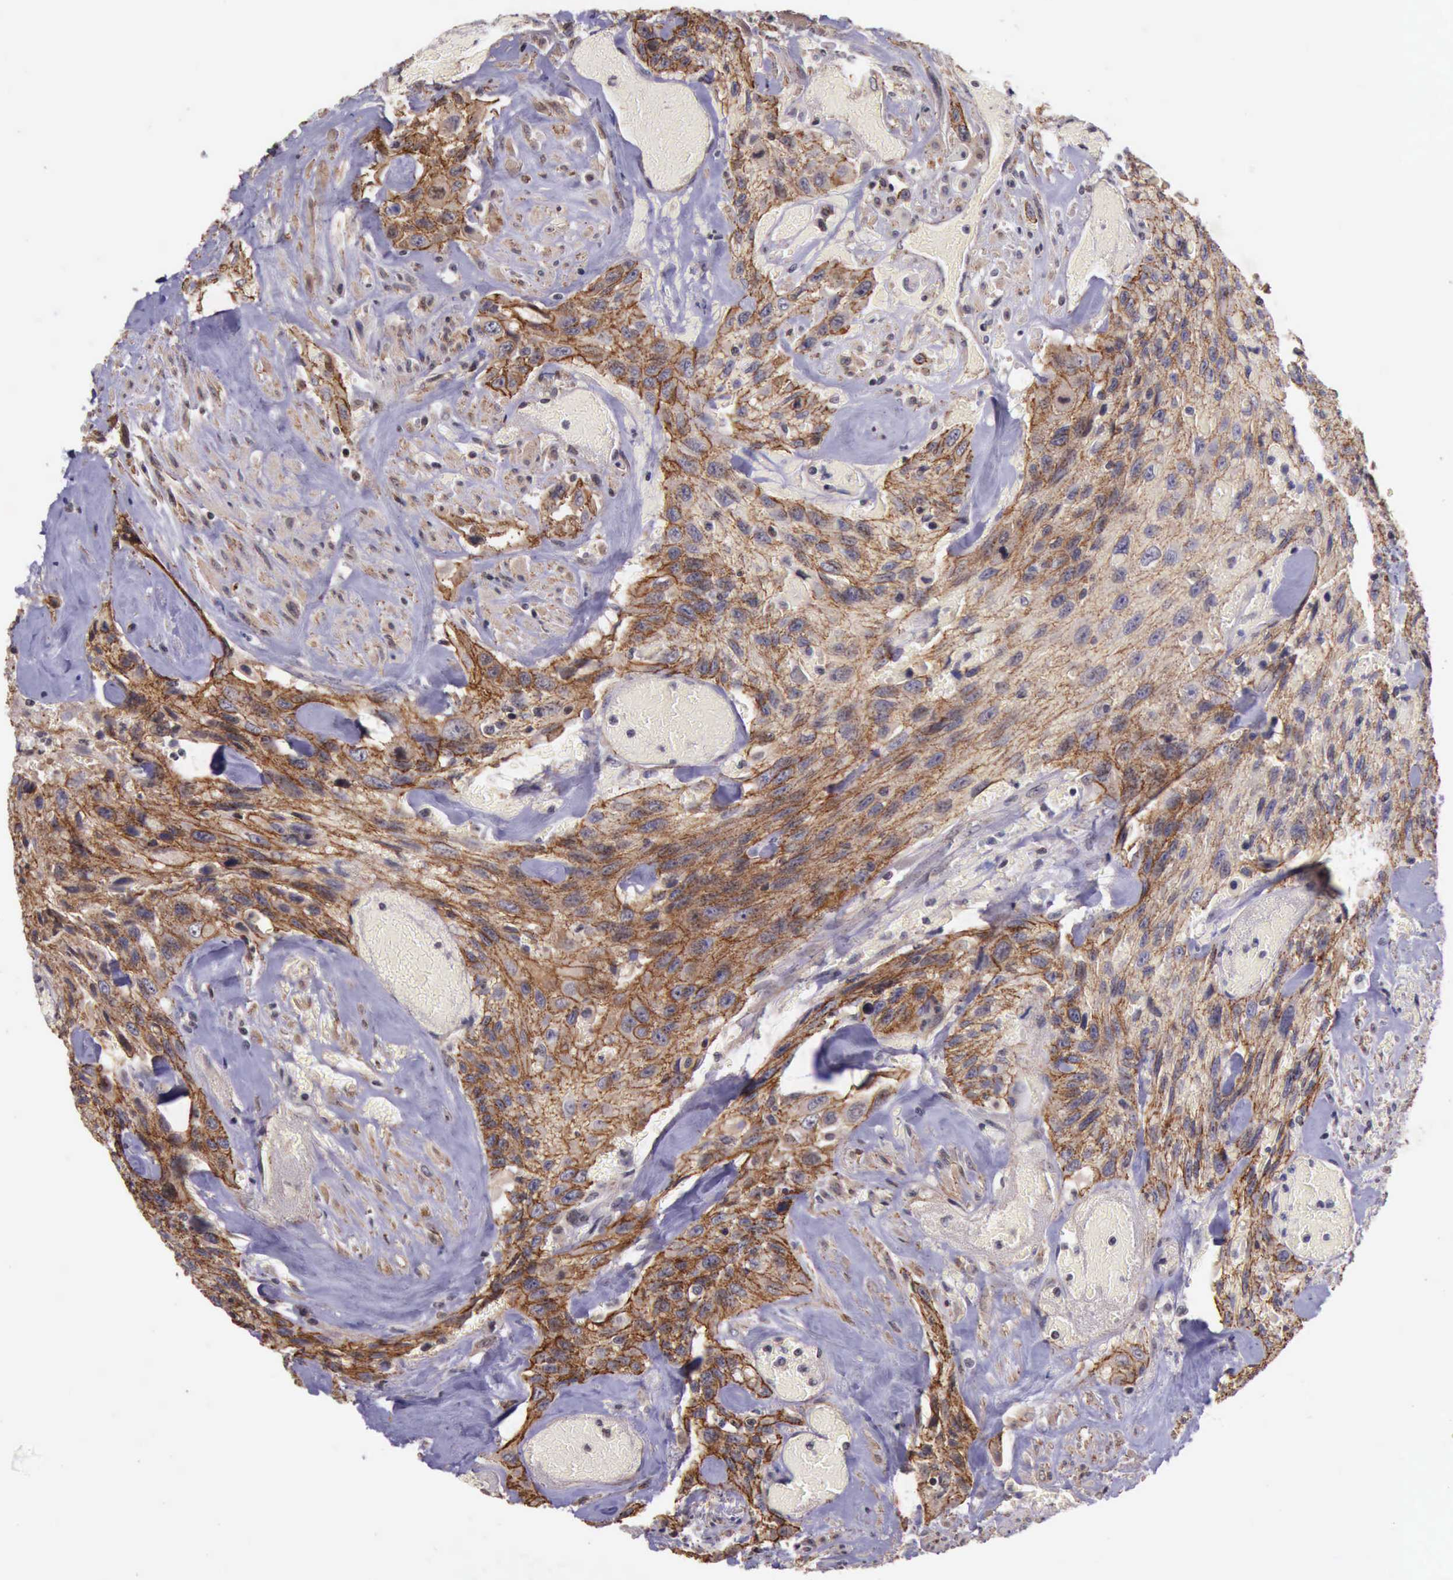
{"staining": {"intensity": "moderate", "quantity": ">75%", "location": "cytoplasmic/membranous"}, "tissue": "urothelial cancer", "cell_type": "Tumor cells", "image_type": "cancer", "snomed": [{"axis": "morphology", "description": "Urothelial carcinoma, High grade"}, {"axis": "topography", "description": "Urinary bladder"}], "caption": "Protein expression analysis of urothelial carcinoma (high-grade) exhibits moderate cytoplasmic/membranous staining in approximately >75% of tumor cells.", "gene": "CTNNB1", "patient": {"sex": "female", "age": 84}}